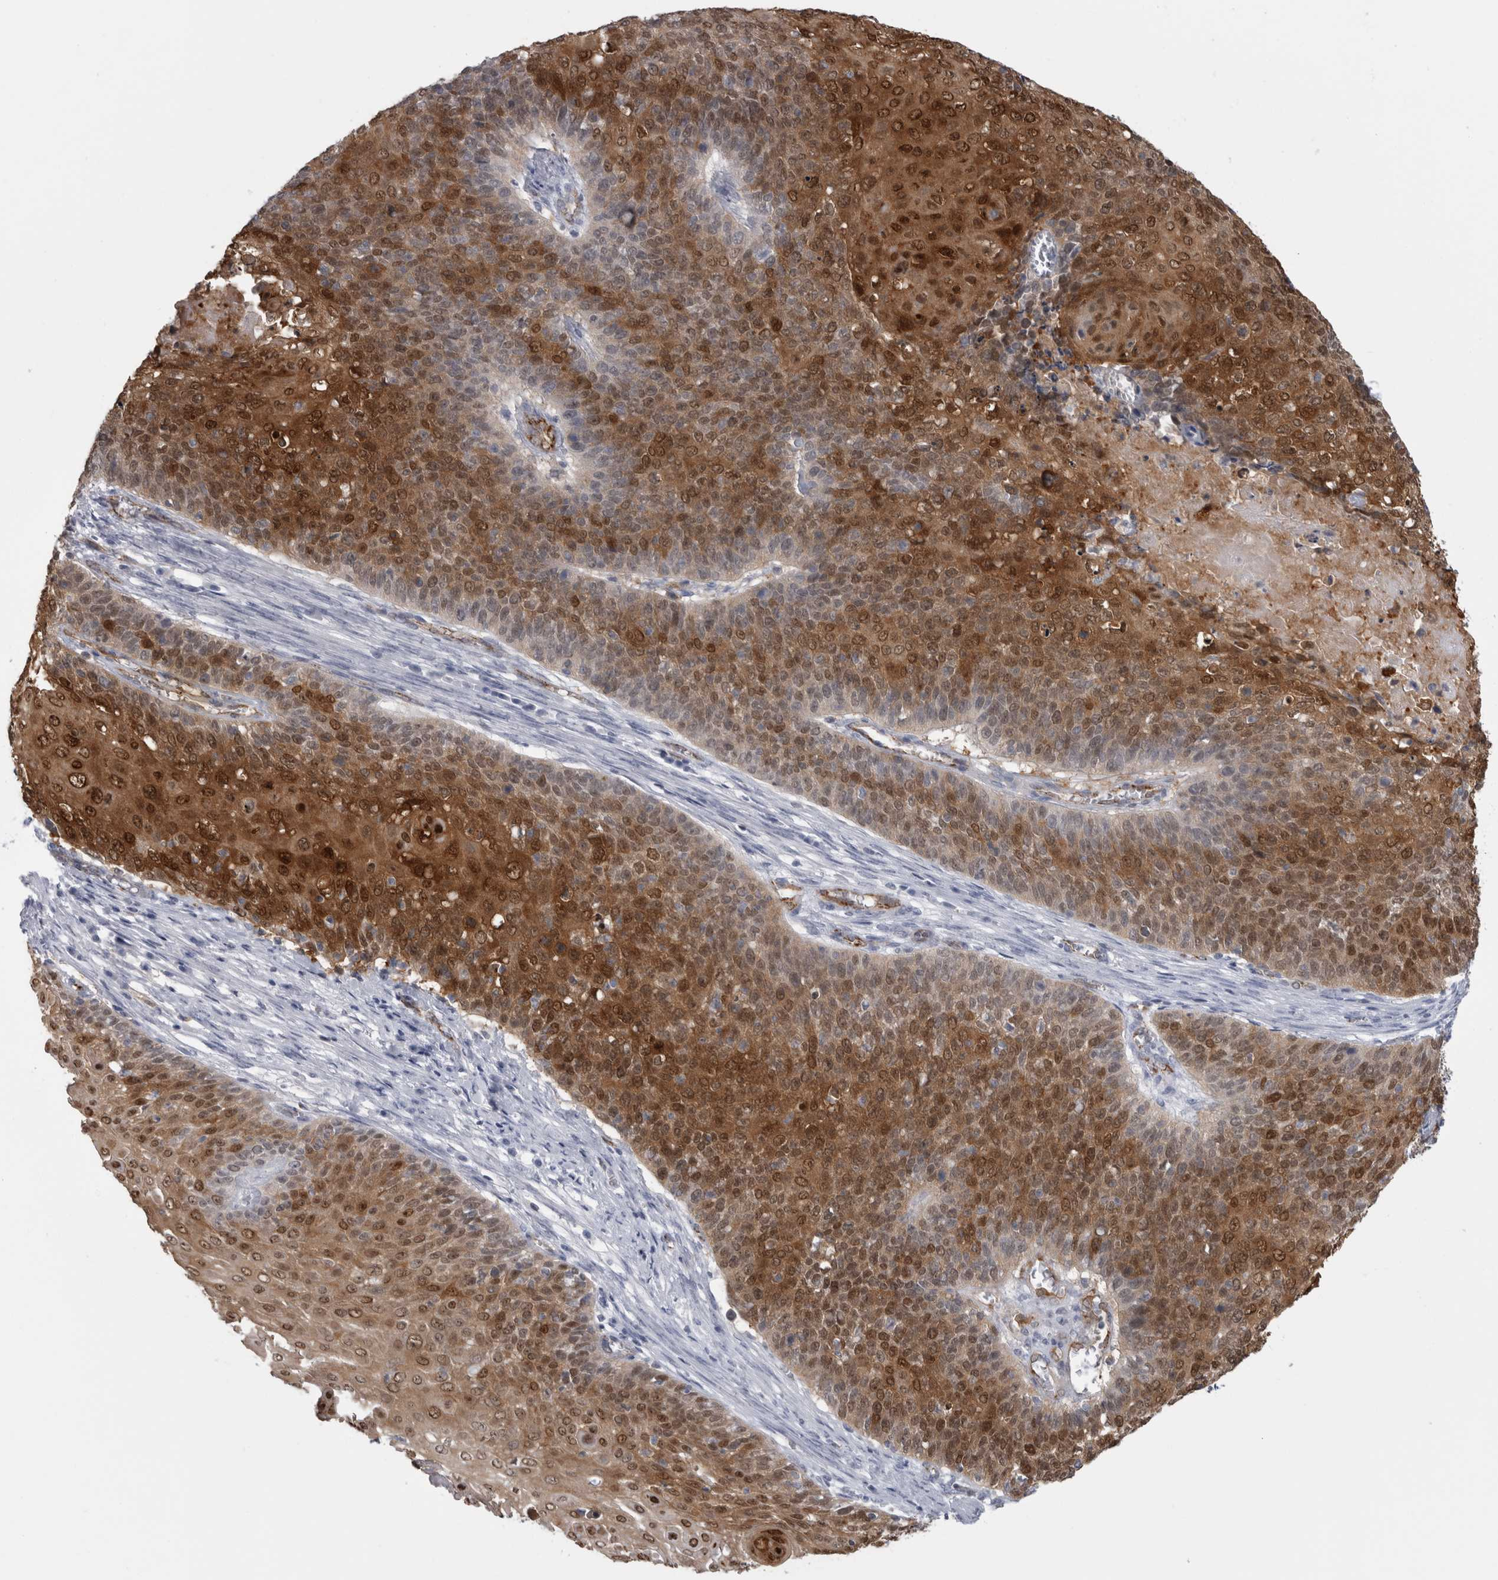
{"staining": {"intensity": "strong", "quantity": ">75%", "location": "cytoplasmic/membranous,nuclear"}, "tissue": "cervical cancer", "cell_type": "Tumor cells", "image_type": "cancer", "snomed": [{"axis": "morphology", "description": "Squamous cell carcinoma, NOS"}, {"axis": "topography", "description": "Cervix"}], "caption": "This is an image of immunohistochemistry staining of squamous cell carcinoma (cervical), which shows strong staining in the cytoplasmic/membranous and nuclear of tumor cells.", "gene": "ACOT7", "patient": {"sex": "female", "age": 39}}